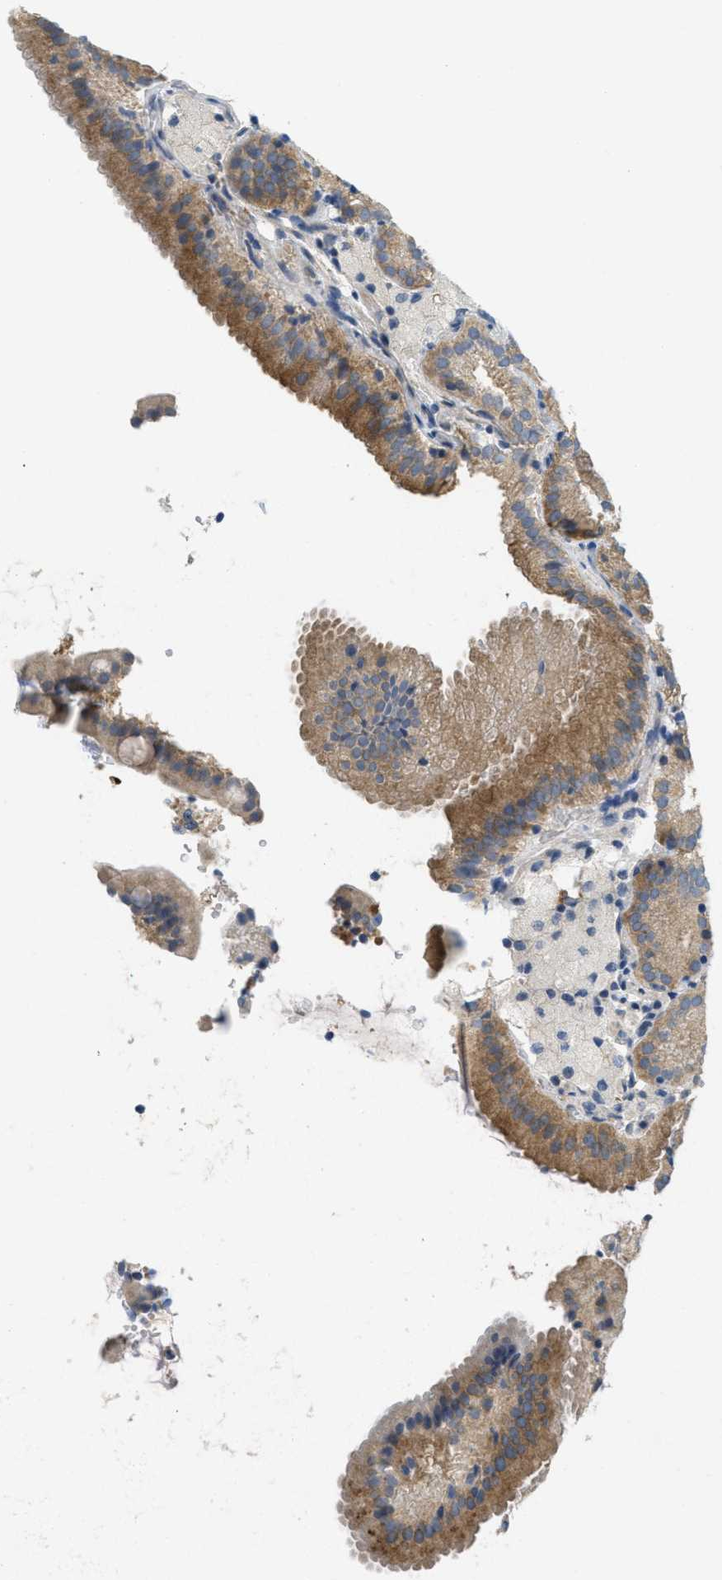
{"staining": {"intensity": "moderate", "quantity": ">75%", "location": "cytoplasmic/membranous"}, "tissue": "gallbladder", "cell_type": "Glandular cells", "image_type": "normal", "snomed": [{"axis": "morphology", "description": "Normal tissue, NOS"}, {"axis": "topography", "description": "Gallbladder"}], "caption": "Brown immunohistochemical staining in benign human gallbladder reveals moderate cytoplasmic/membranous expression in about >75% of glandular cells.", "gene": "ZFYVE9", "patient": {"sex": "male", "age": 54}}